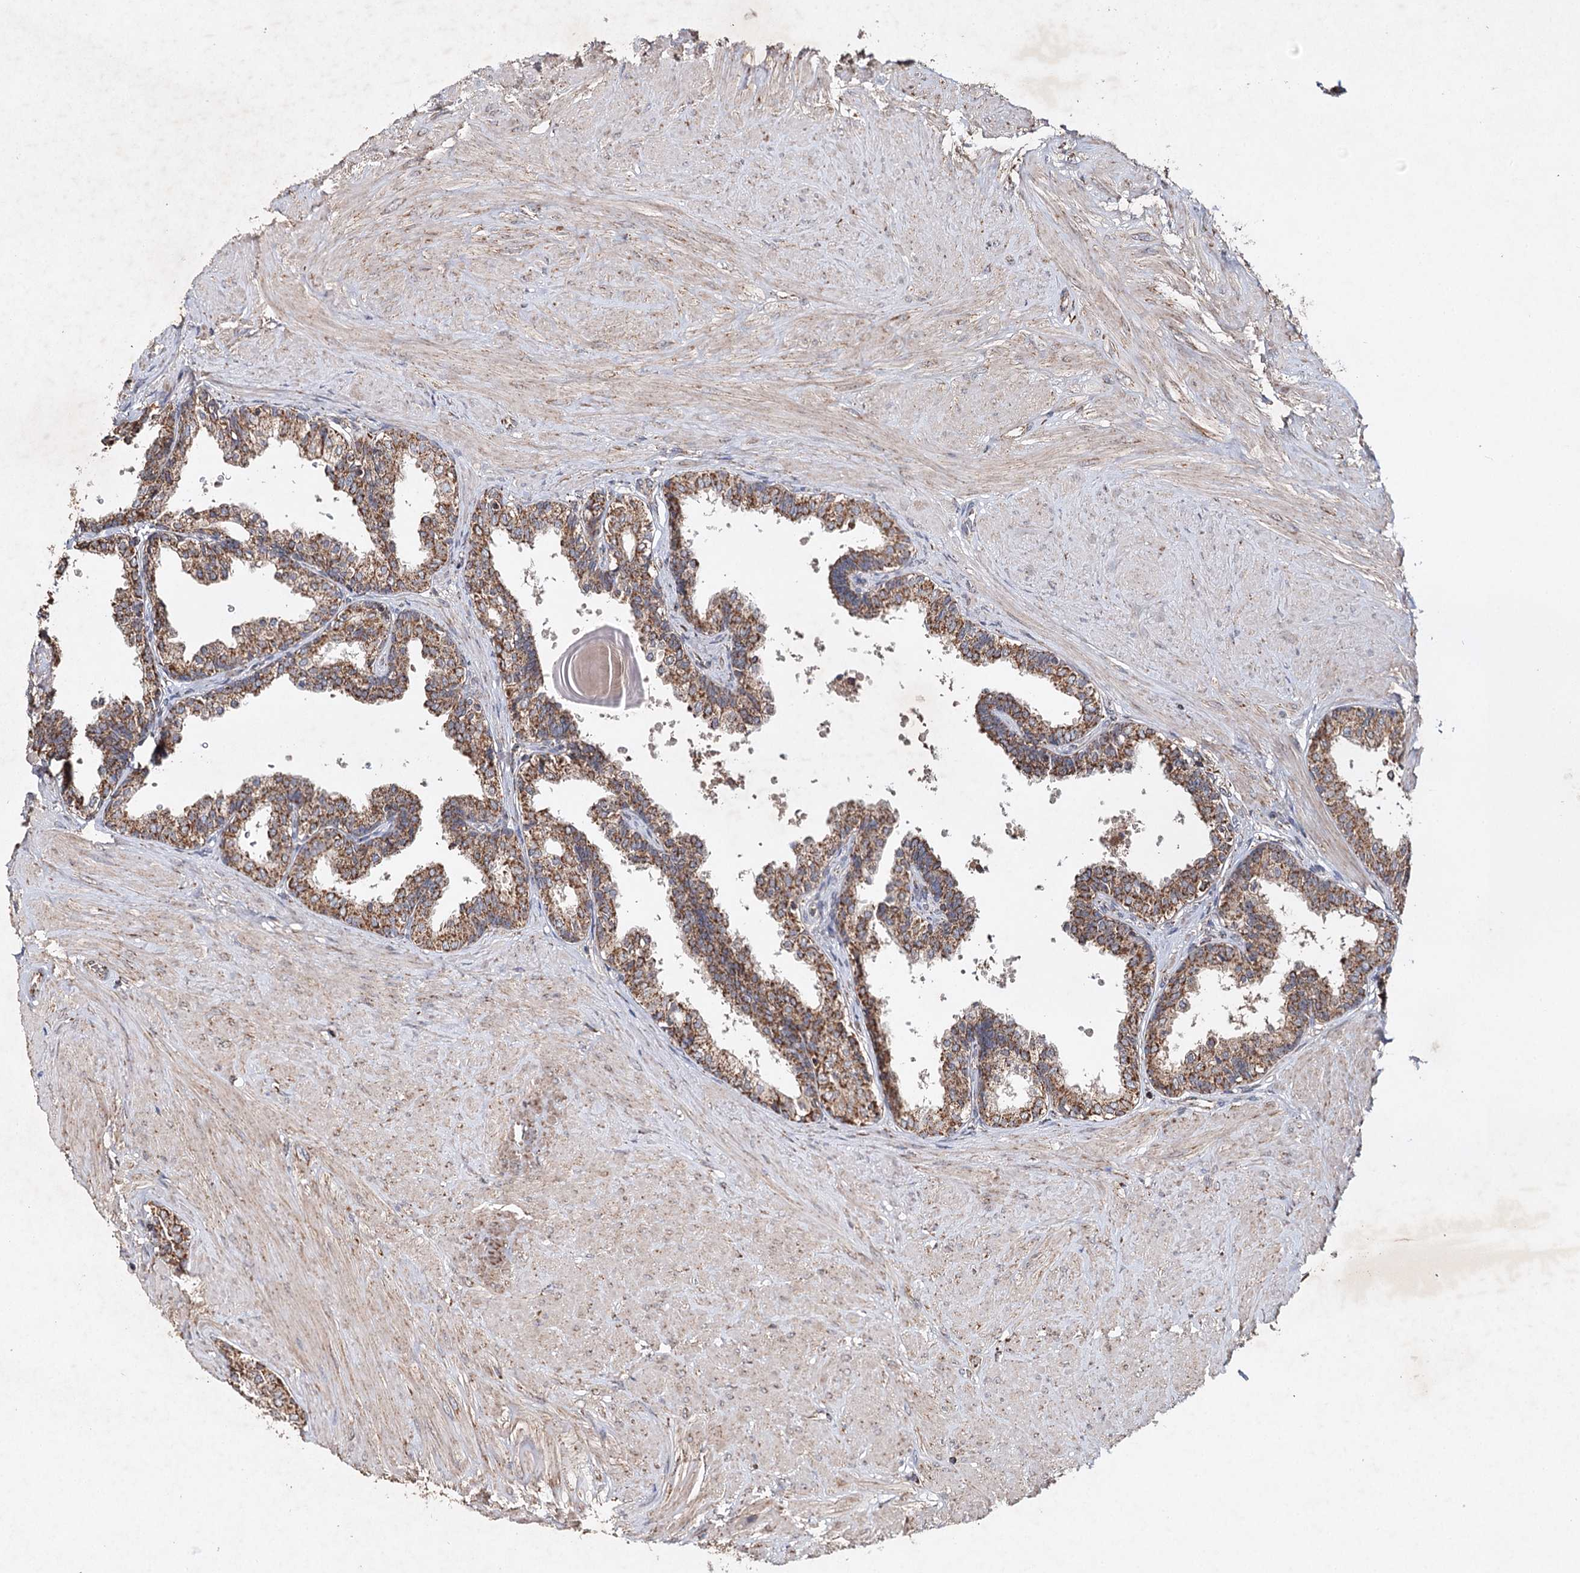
{"staining": {"intensity": "moderate", "quantity": ">75%", "location": "cytoplasmic/membranous"}, "tissue": "prostate", "cell_type": "Glandular cells", "image_type": "normal", "snomed": [{"axis": "morphology", "description": "Normal tissue, NOS"}, {"axis": "topography", "description": "Prostate"}], "caption": "Protein analysis of unremarkable prostate exhibits moderate cytoplasmic/membranous staining in about >75% of glandular cells.", "gene": "PIK3CB", "patient": {"sex": "male", "age": 48}}